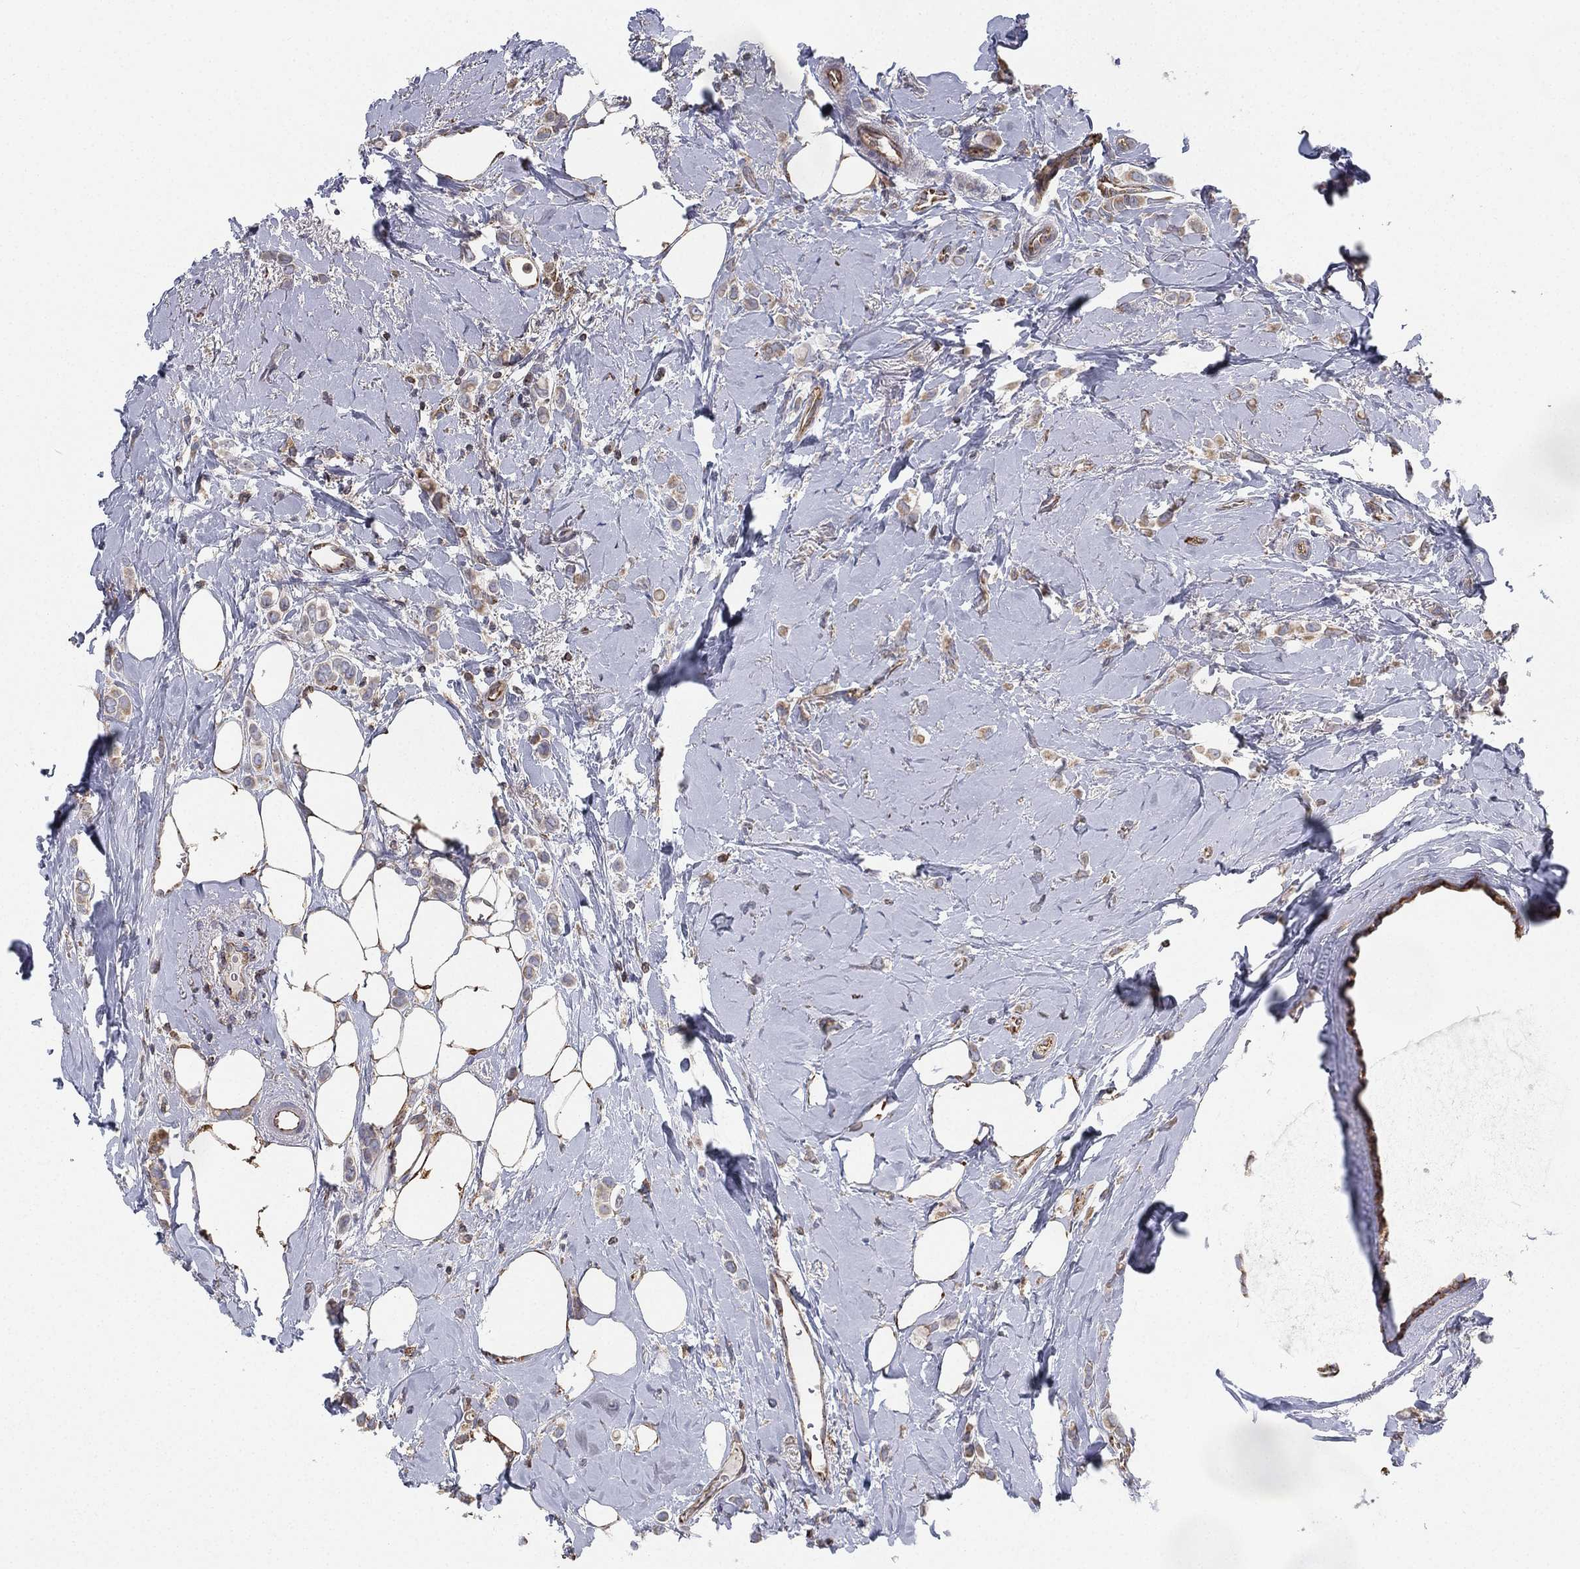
{"staining": {"intensity": "weak", "quantity": "25%-75%", "location": "cytoplasmic/membranous"}, "tissue": "breast cancer", "cell_type": "Tumor cells", "image_type": "cancer", "snomed": [{"axis": "morphology", "description": "Lobular carcinoma"}, {"axis": "topography", "description": "Breast"}], "caption": "This is a photomicrograph of immunohistochemistry (IHC) staining of breast lobular carcinoma, which shows weak positivity in the cytoplasmic/membranous of tumor cells.", "gene": "CYB5B", "patient": {"sex": "female", "age": 66}}